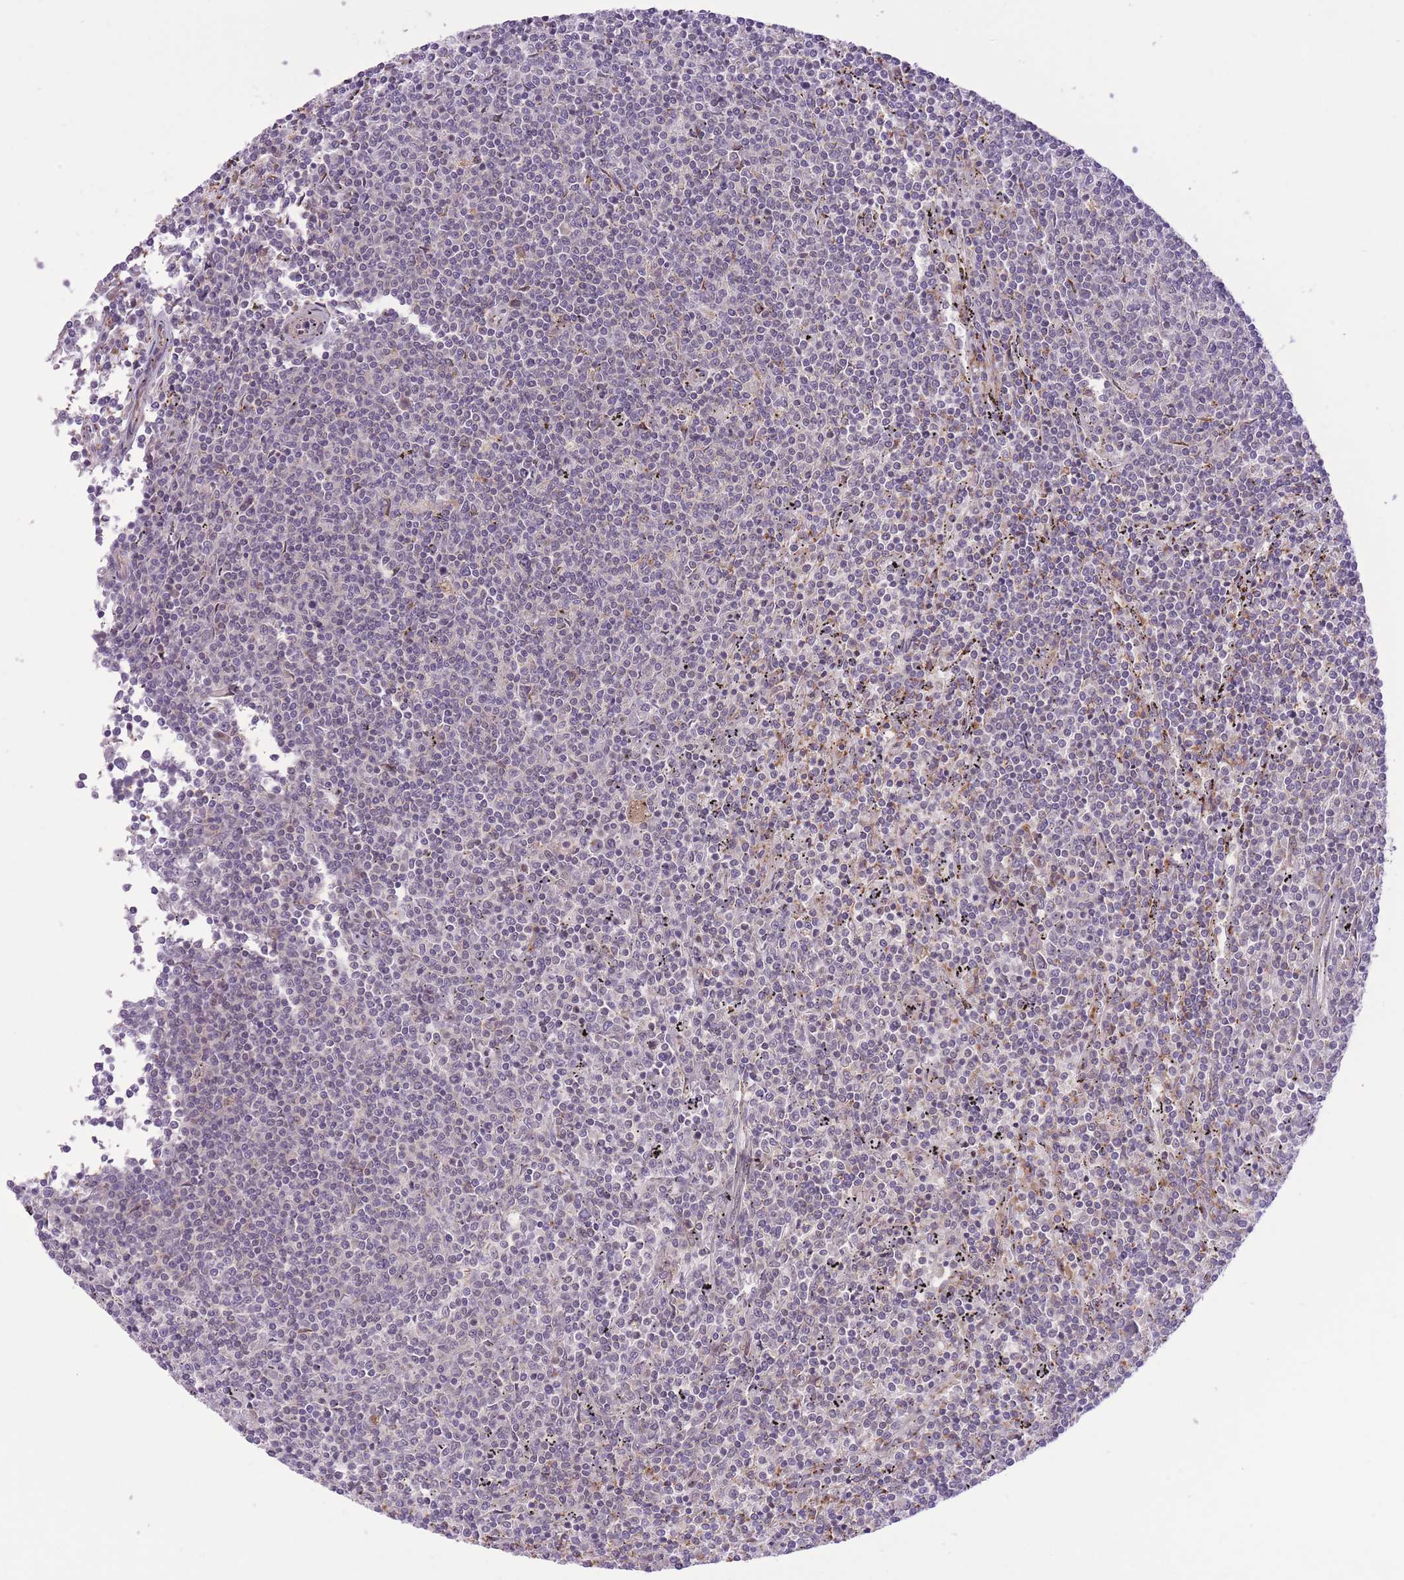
{"staining": {"intensity": "negative", "quantity": "none", "location": "none"}, "tissue": "lymphoma", "cell_type": "Tumor cells", "image_type": "cancer", "snomed": [{"axis": "morphology", "description": "Malignant lymphoma, non-Hodgkin's type, Low grade"}, {"axis": "topography", "description": "Spleen"}], "caption": "This is an IHC photomicrograph of low-grade malignant lymphoma, non-Hodgkin's type. There is no positivity in tumor cells.", "gene": "ZBED5", "patient": {"sex": "female", "age": 50}}